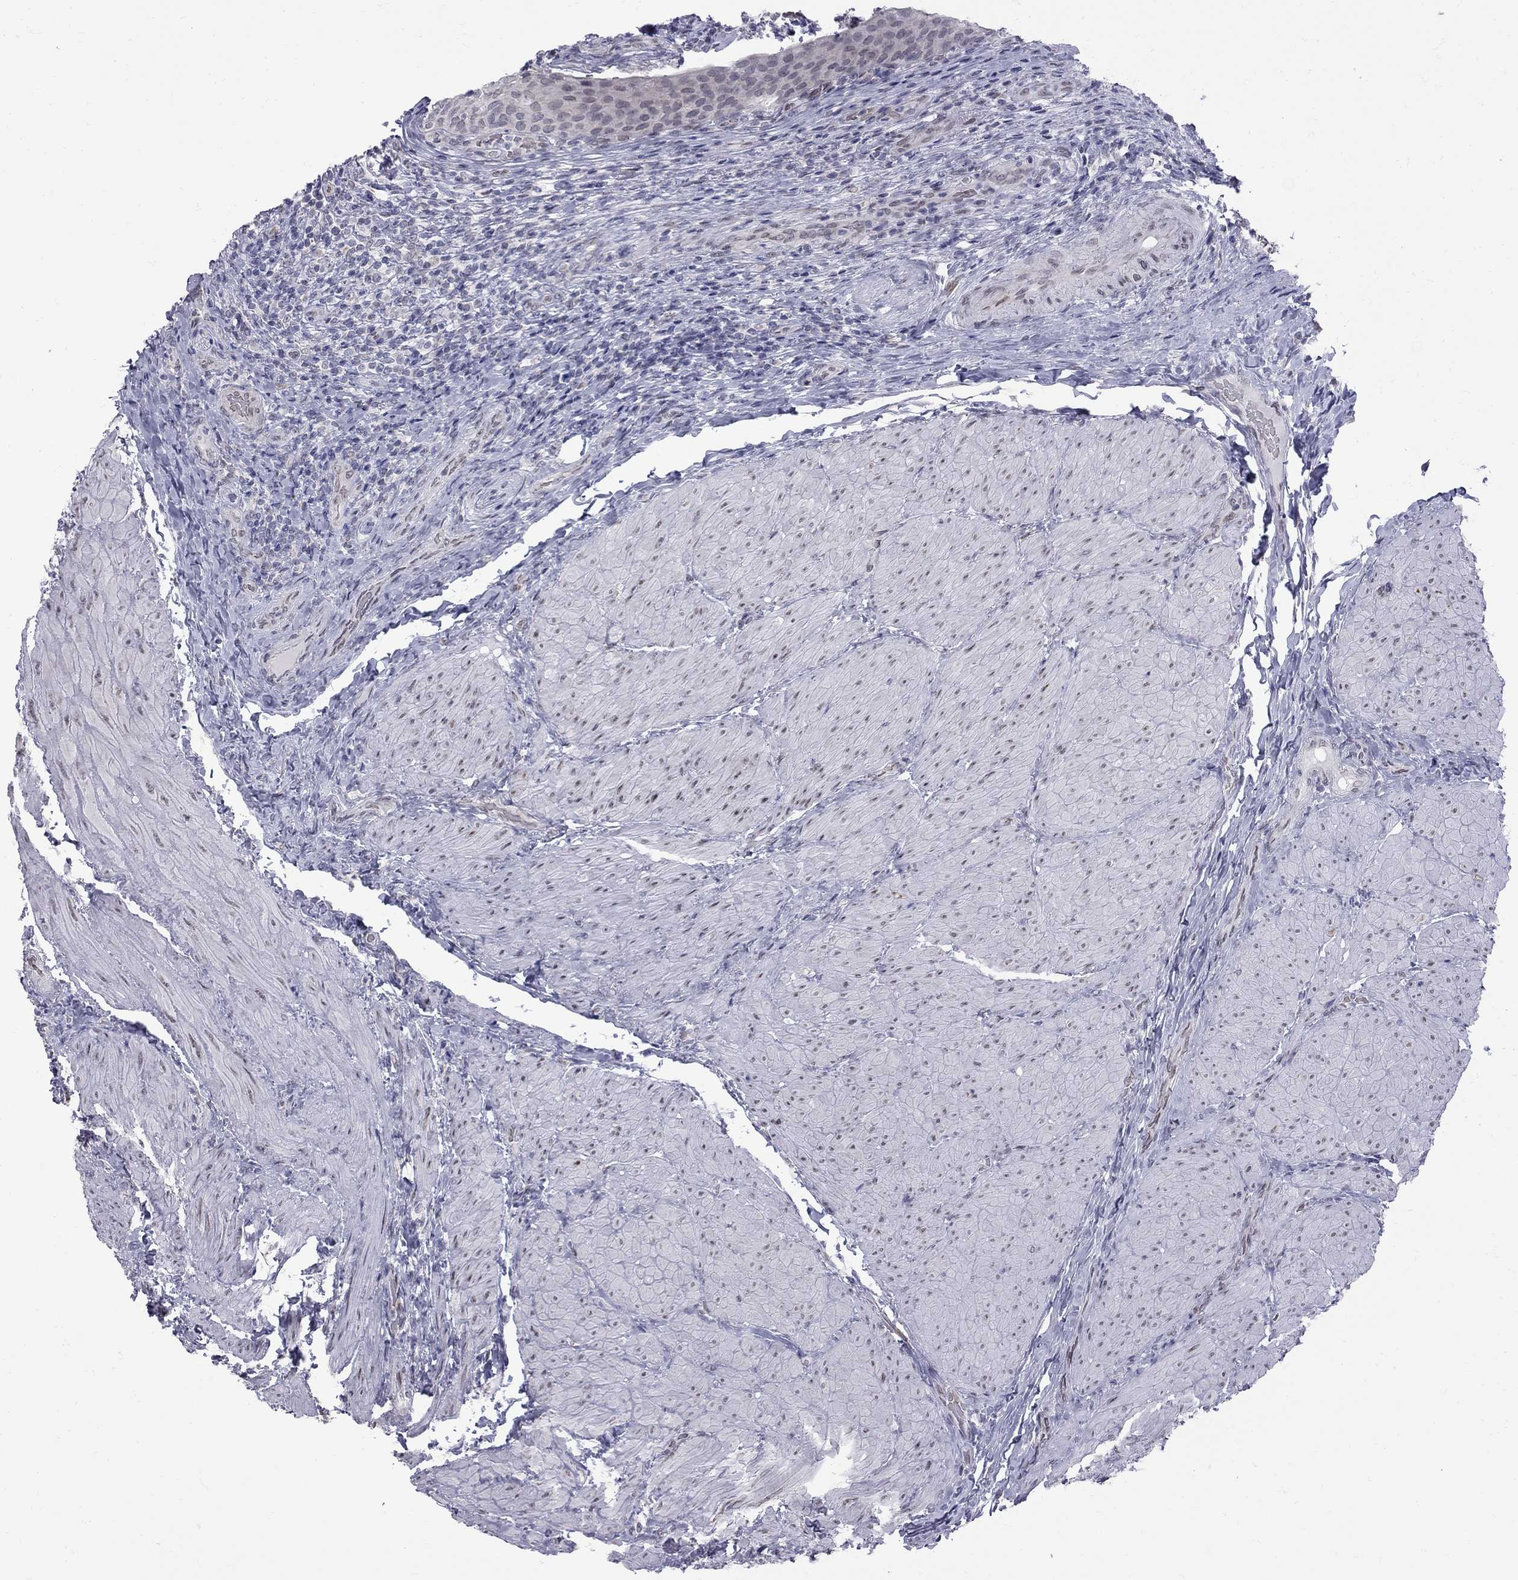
{"staining": {"intensity": "negative", "quantity": "none", "location": "none"}, "tissue": "urinary bladder", "cell_type": "Urothelial cells", "image_type": "normal", "snomed": [{"axis": "morphology", "description": "Normal tissue, NOS"}, {"axis": "topography", "description": "Urinary bladder"}, {"axis": "topography", "description": "Peripheral nerve tissue"}], "caption": "Immunohistochemical staining of unremarkable urinary bladder reveals no significant staining in urothelial cells. (DAB immunohistochemistry (IHC), high magnification).", "gene": "CLTCL1", "patient": {"sex": "male", "age": 66}}